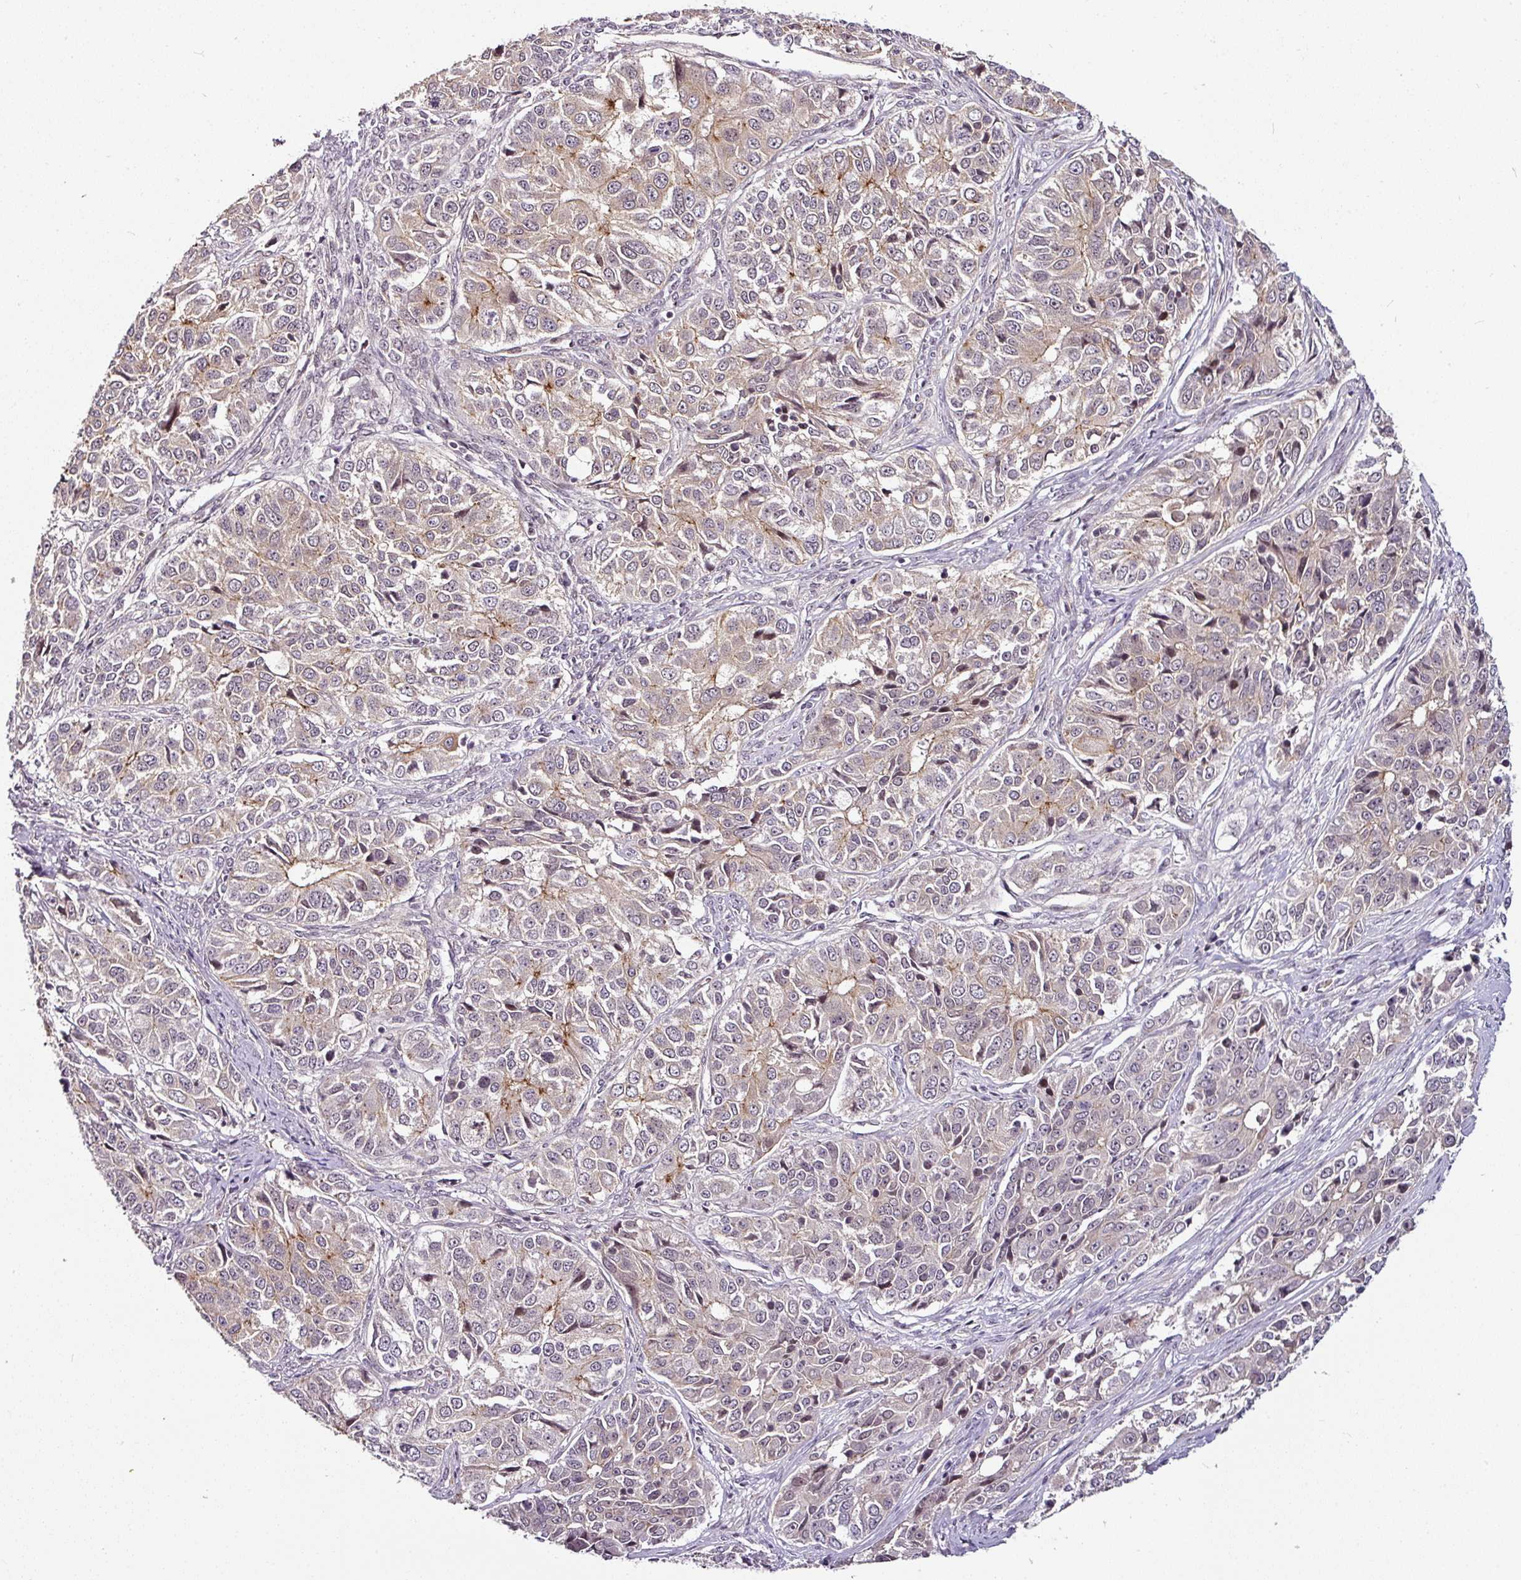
{"staining": {"intensity": "moderate", "quantity": "<25%", "location": "cytoplasmic/membranous"}, "tissue": "ovarian cancer", "cell_type": "Tumor cells", "image_type": "cancer", "snomed": [{"axis": "morphology", "description": "Carcinoma, endometroid"}, {"axis": "topography", "description": "Ovary"}], "caption": "IHC of human ovarian cancer (endometroid carcinoma) exhibits low levels of moderate cytoplasmic/membranous expression in approximately <25% of tumor cells. The protein of interest is stained brown, and the nuclei are stained in blue (DAB (3,3'-diaminobenzidine) IHC with brightfield microscopy, high magnification).", "gene": "DCAF13", "patient": {"sex": "female", "age": 51}}